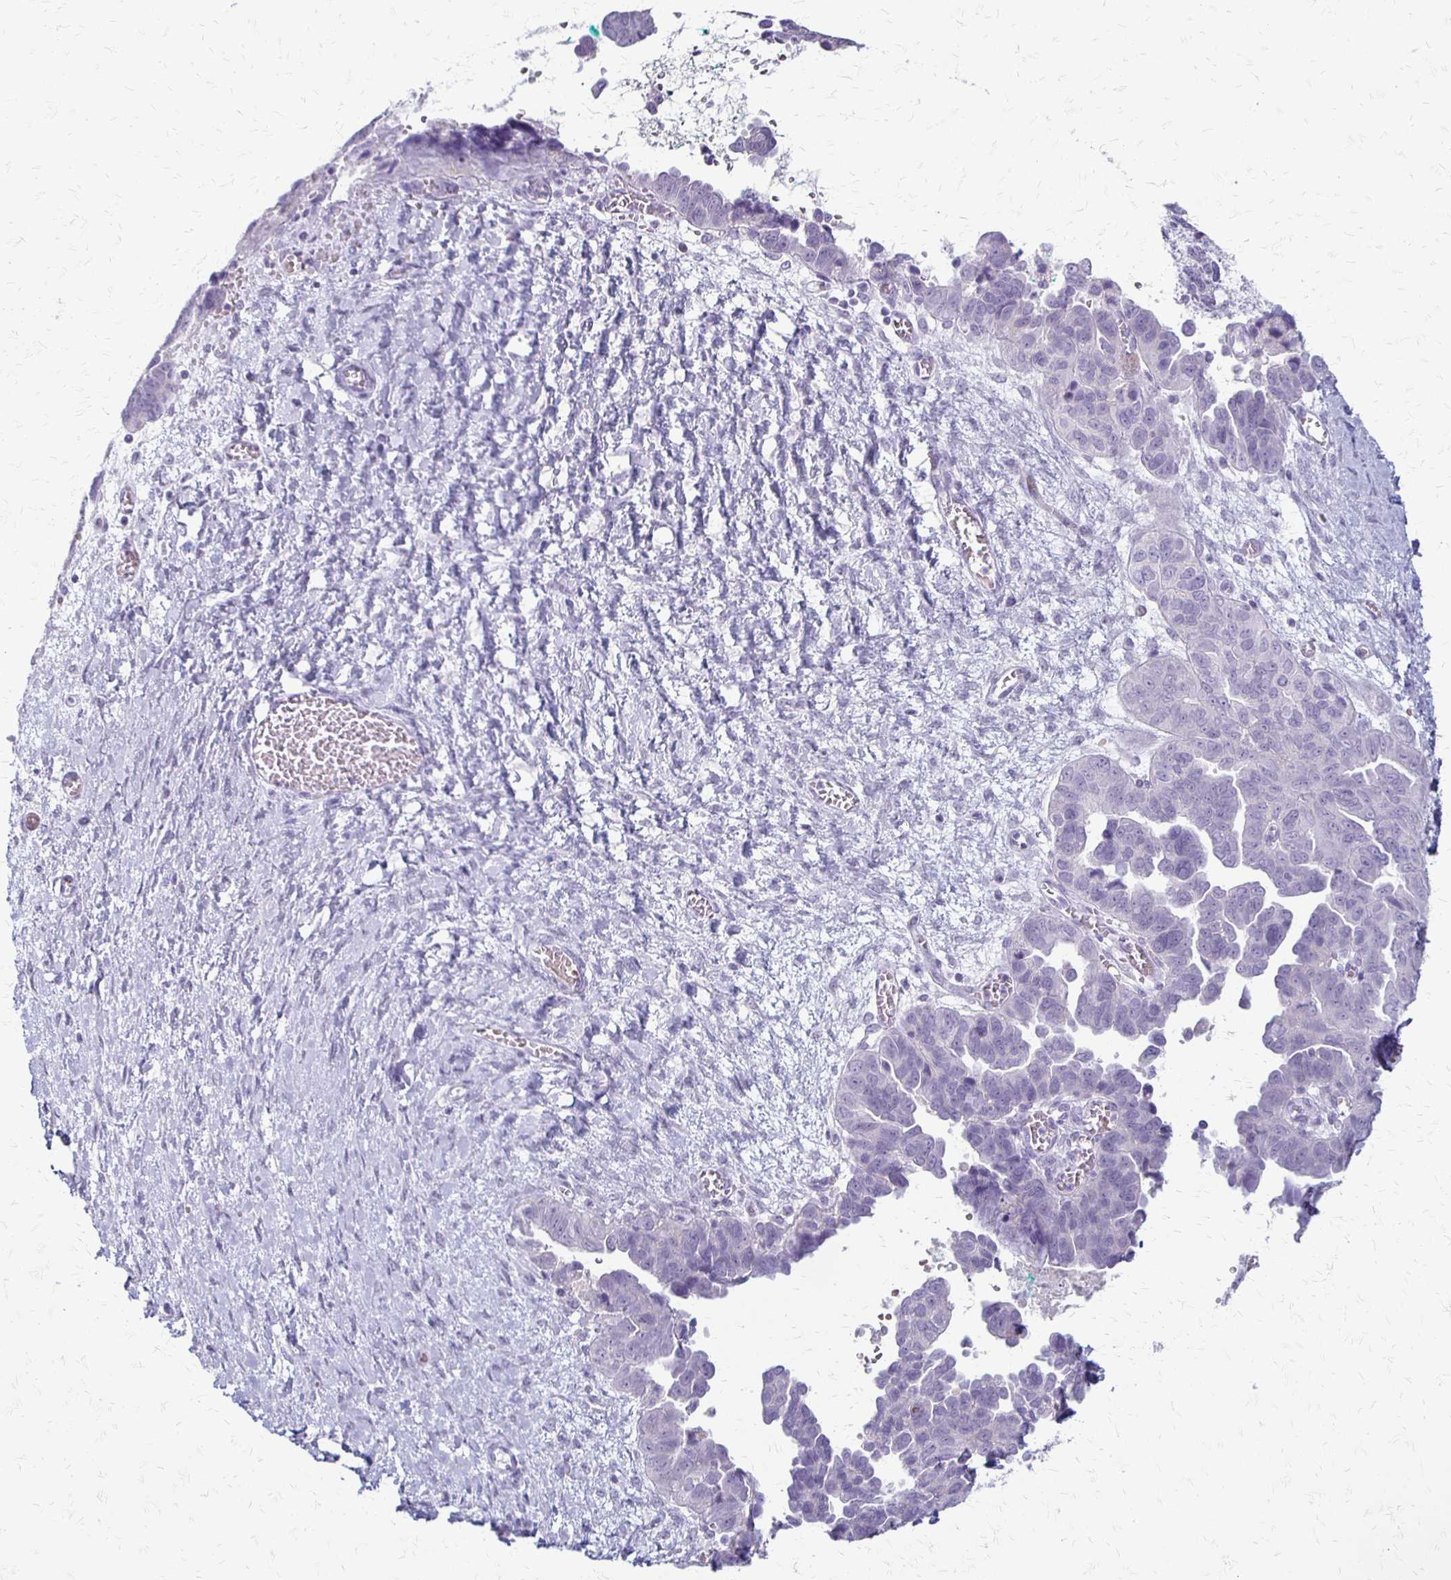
{"staining": {"intensity": "negative", "quantity": "none", "location": "none"}, "tissue": "ovarian cancer", "cell_type": "Tumor cells", "image_type": "cancer", "snomed": [{"axis": "morphology", "description": "Cystadenocarcinoma, serous, NOS"}, {"axis": "topography", "description": "Ovary"}], "caption": "The photomicrograph reveals no significant expression in tumor cells of ovarian serous cystadenocarcinoma. (DAB immunohistochemistry (IHC) visualized using brightfield microscopy, high magnification).", "gene": "ACP5", "patient": {"sex": "female", "age": 64}}